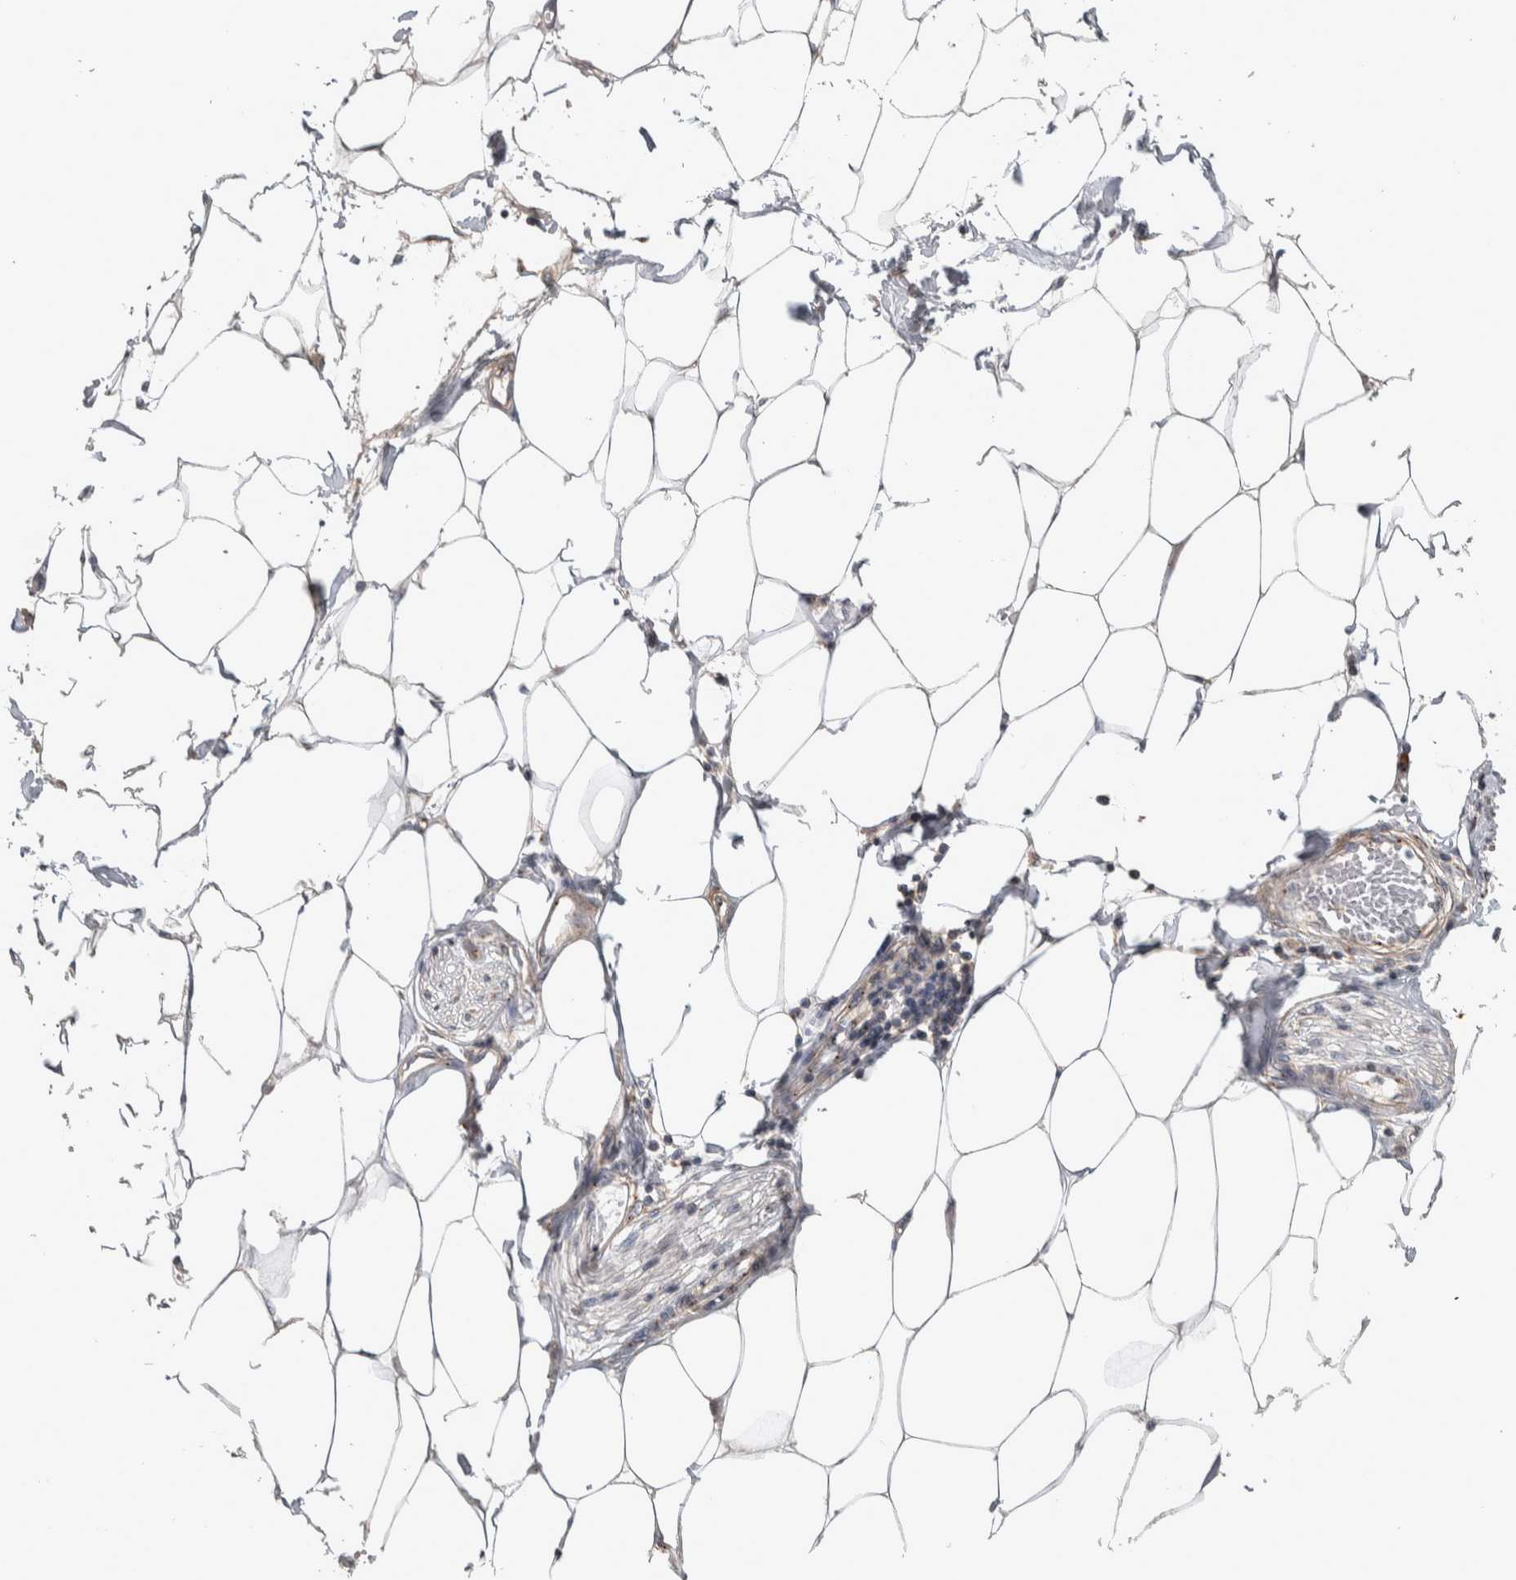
{"staining": {"intensity": "negative", "quantity": "none", "location": "none"}, "tissue": "adipose tissue", "cell_type": "Adipocytes", "image_type": "normal", "snomed": [{"axis": "morphology", "description": "Normal tissue, NOS"}, {"axis": "morphology", "description": "Adenocarcinoma, NOS"}, {"axis": "topography", "description": "Colon"}, {"axis": "topography", "description": "Peripheral nerve tissue"}], "caption": "The immunohistochemistry image has no significant positivity in adipocytes of adipose tissue.", "gene": "IFRD1", "patient": {"sex": "male", "age": 14}}